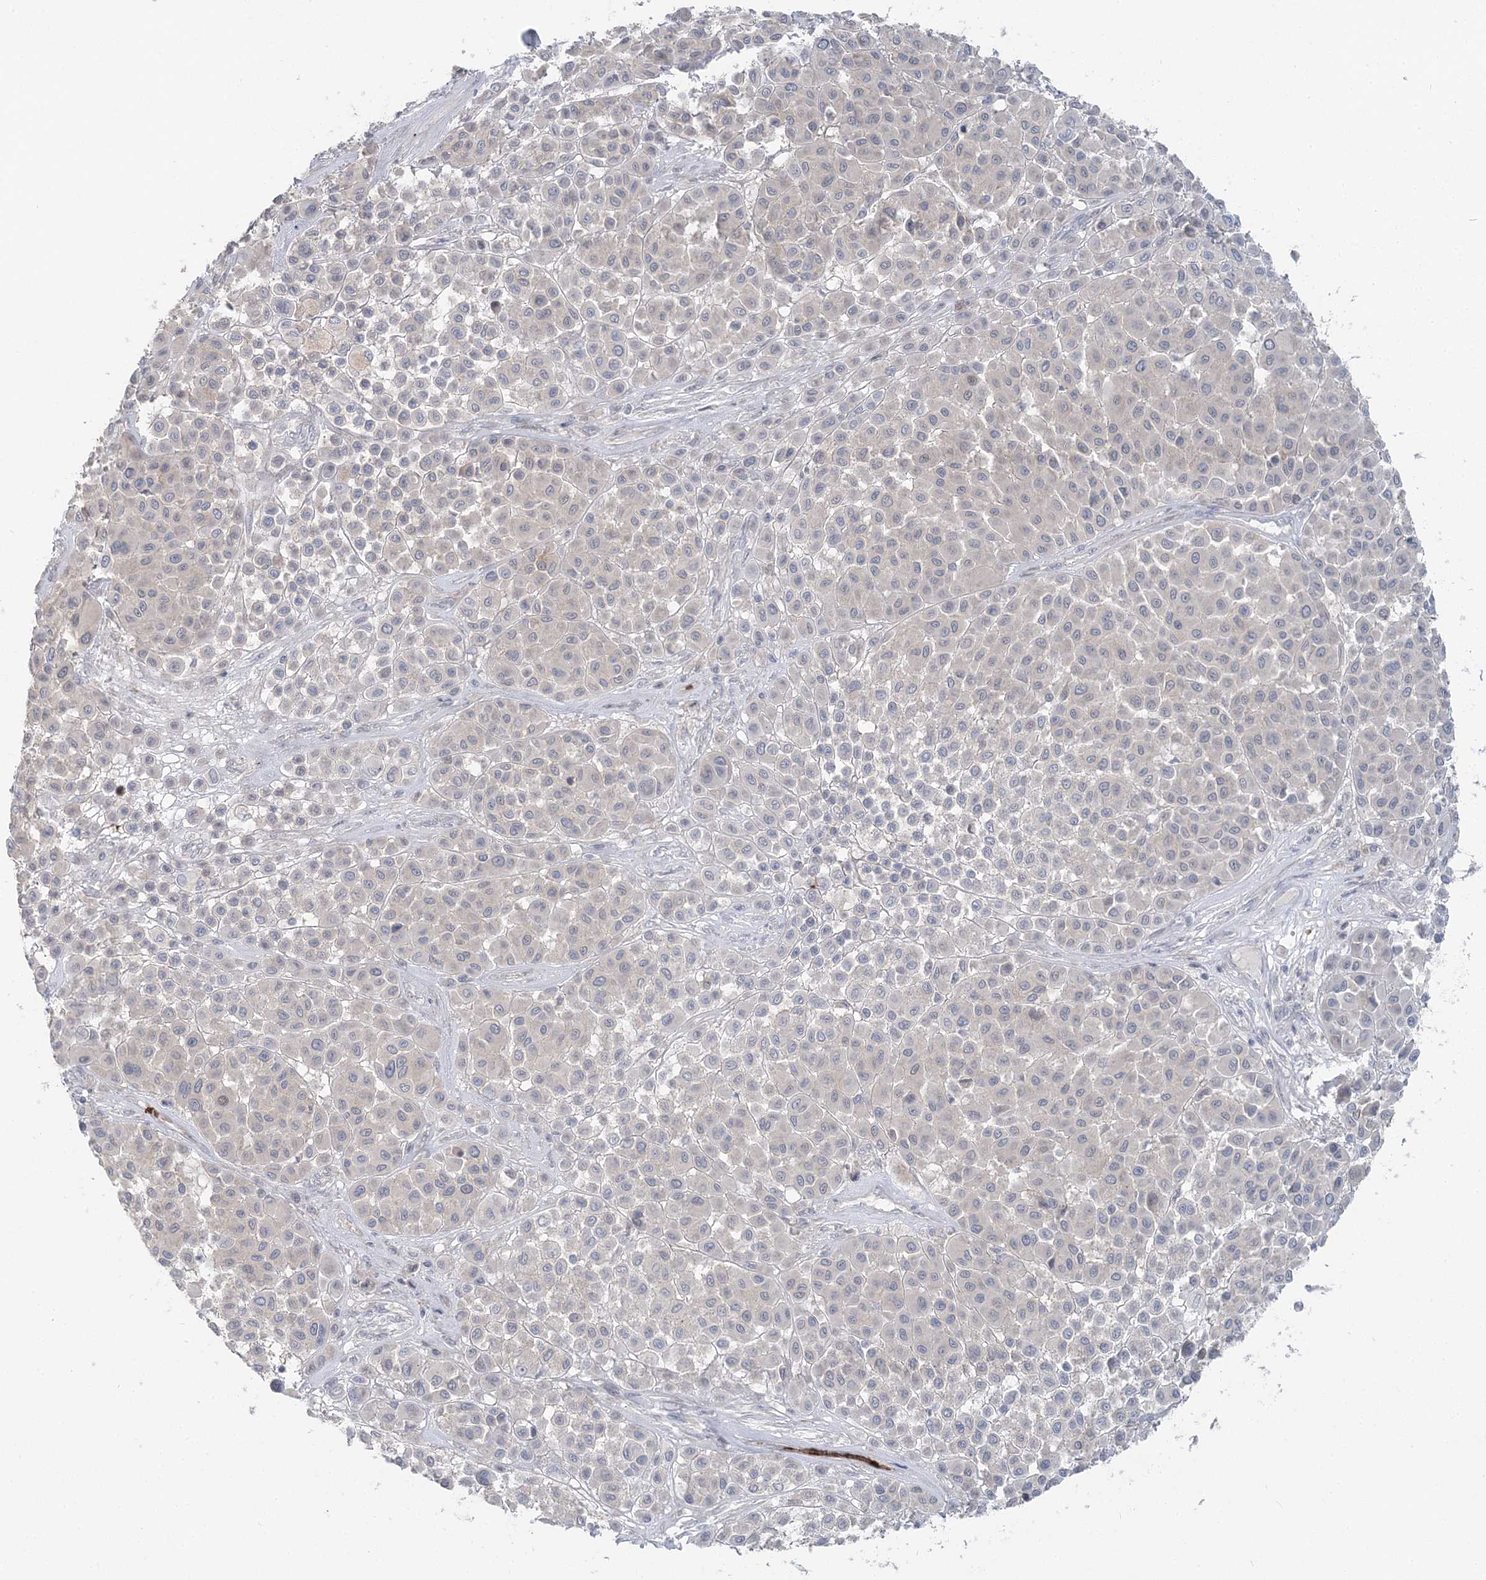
{"staining": {"intensity": "negative", "quantity": "none", "location": "none"}, "tissue": "melanoma", "cell_type": "Tumor cells", "image_type": "cancer", "snomed": [{"axis": "morphology", "description": "Malignant melanoma, Metastatic site"}, {"axis": "topography", "description": "Soft tissue"}], "caption": "Micrograph shows no significant protein staining in tumor cells of melanoma.", "gene": "SERINC1", "patient": {"sex": "male", "age": 41}}